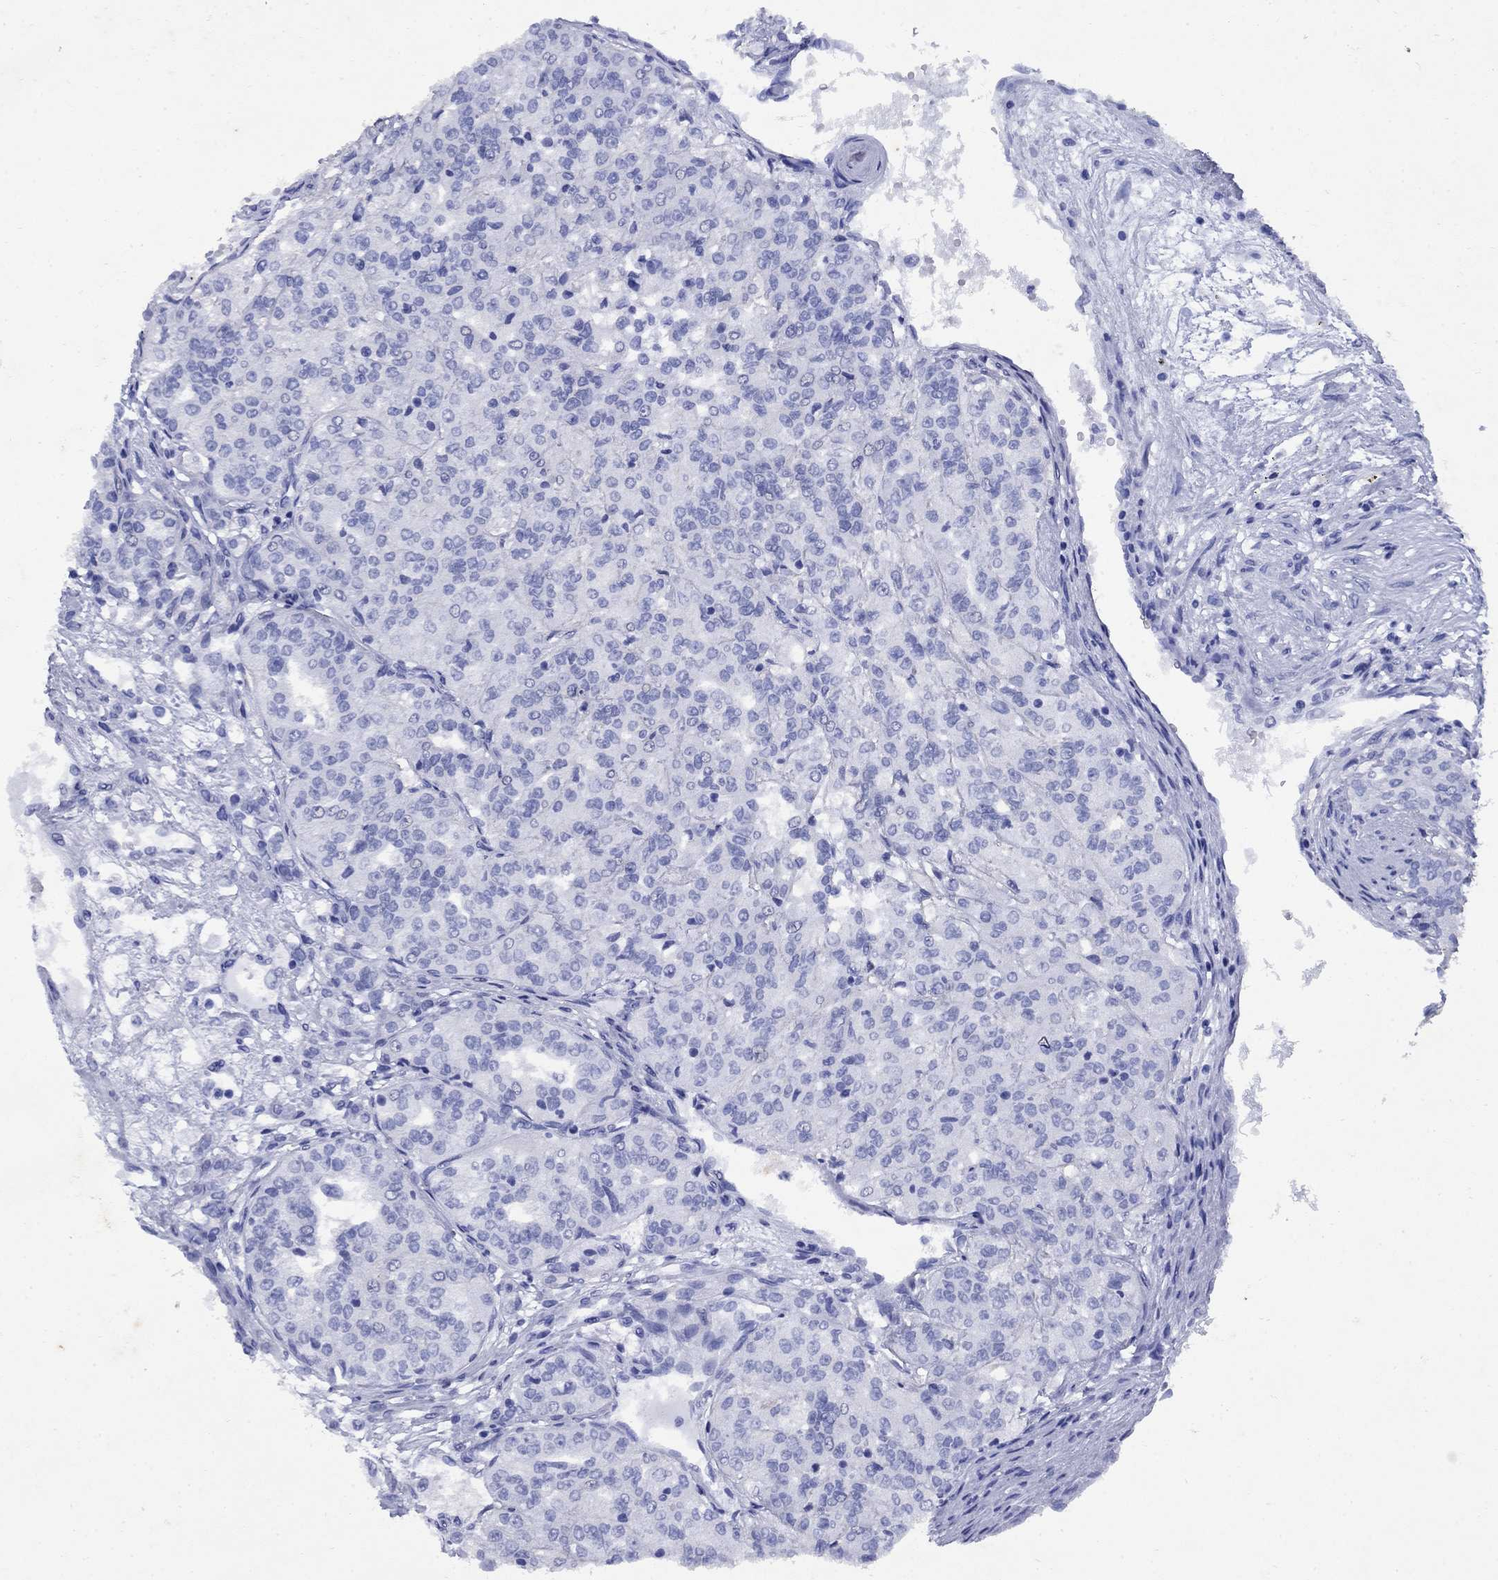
{"staining": {"intensity": "negative", "quantity": "none", "location": "none"}, "tissue": "renal cancer", "cell_type": "Tumor cells", "image_type": "cancer", "snomed": [{"axis": "morphology", "description": "Adenocarcinoma, NOS"}, {"axis": "topography", "description": "Kidney"}], "caption": "The immunohistochemistry histopathology image has no significant expression in tumor cells of renal cancer tissue. The staining is performed using DAB brown chromogen with nuclei counter-stained in using hematoxylin.", "gene": "CD1A", "patient": {"sex": "female", "age": 63}}